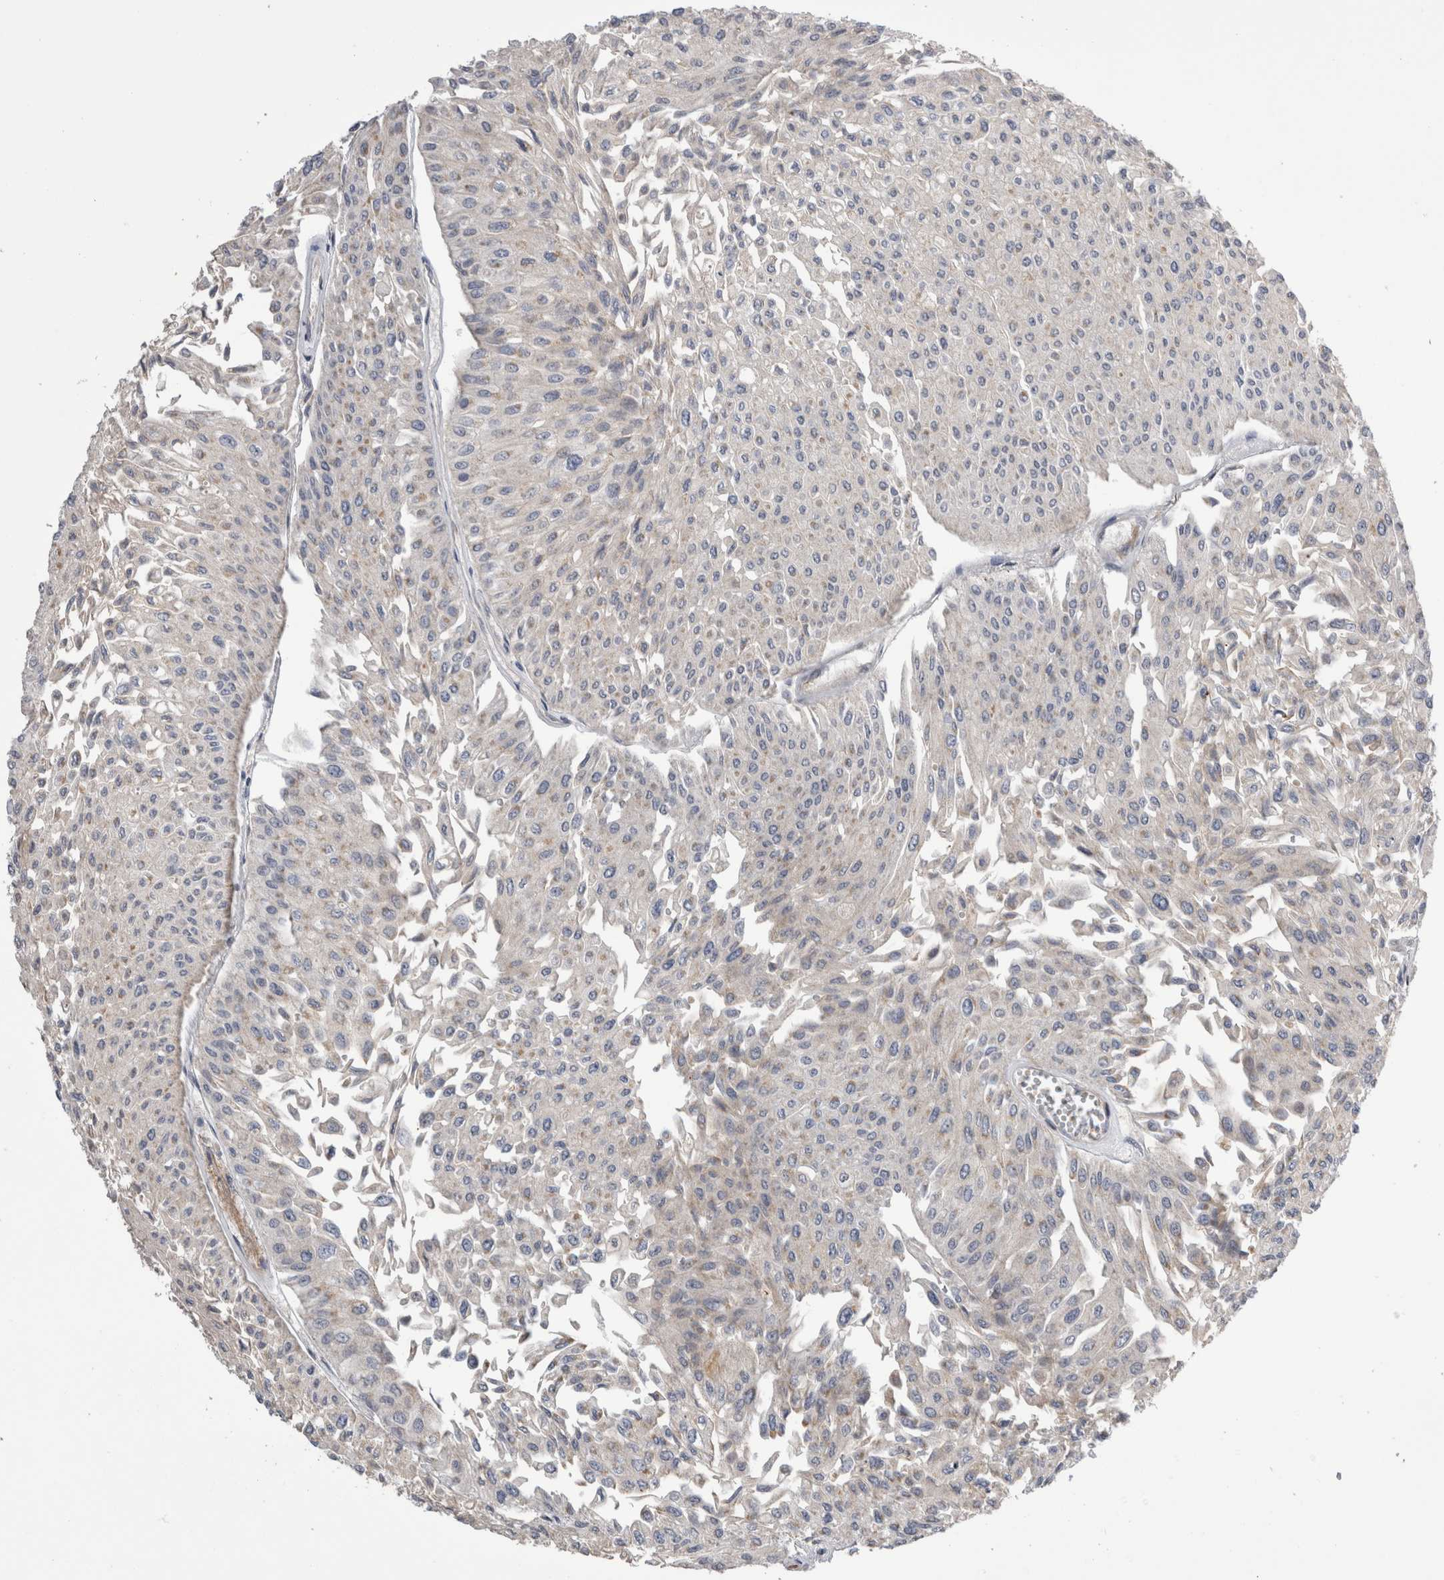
{"staining": {"intensity": "negative", "quantity": "none", "location": "none"}, "tissue": "urothelial cancer", "cell_type": "Tumor cells", "image_type": "cancer", "snomed": [{"axis": "morphology", "description": "Urothelial carcinoma, Low grade"}, {"axis": "topography", "description": "Urinary bladder"}], "caption": "Human urothelial cancer stained for a protein using IHC displays no staining in tumor cells.", "gene": "ARHGAP29", "patient": {"sex": "male", "age": 67}}